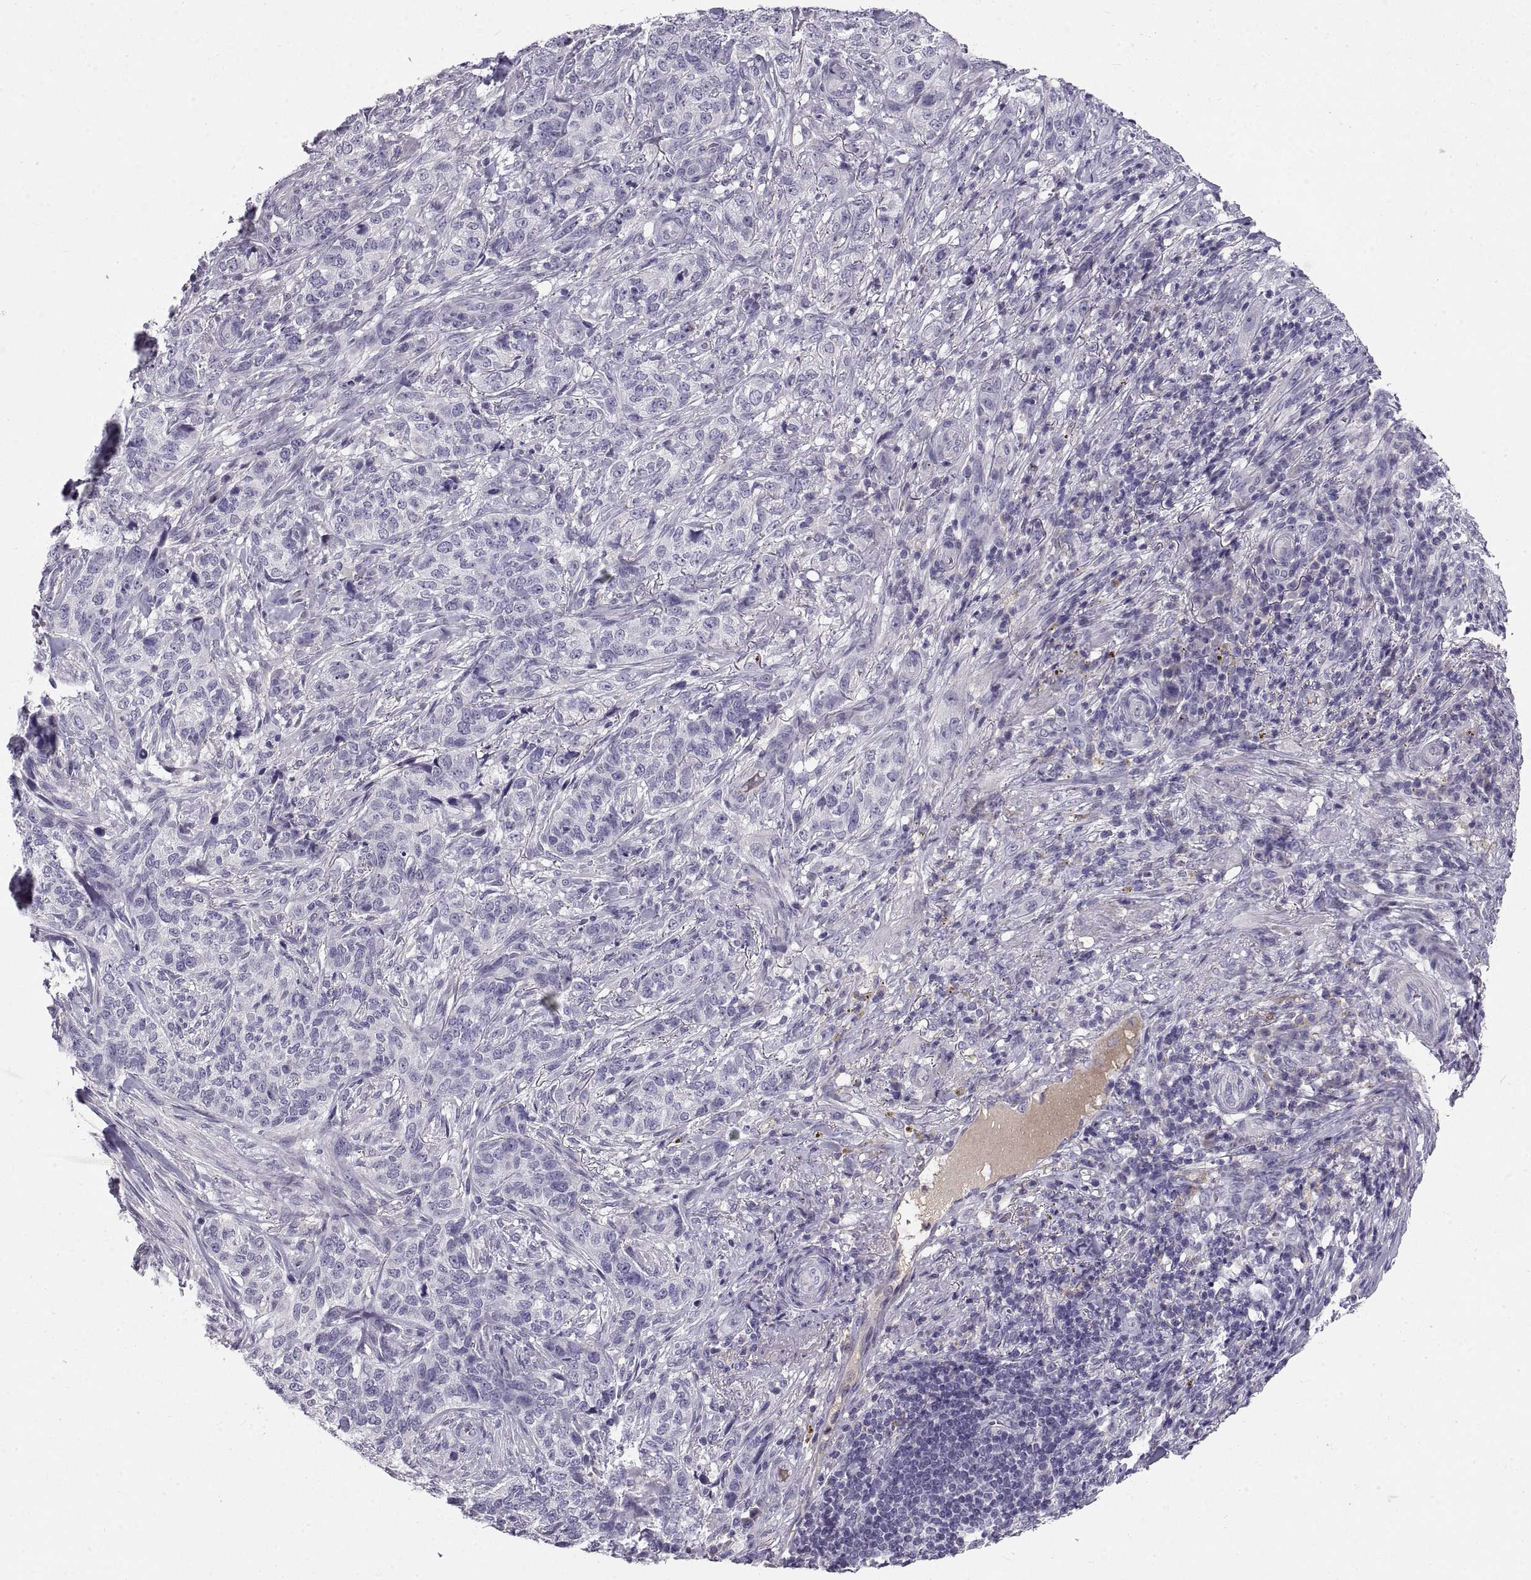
{"staining": {"intensity": "negative", "quantity": "none", "location": "none"}, "tissue": "skin cancer", "cell_type": "Tumor cells", "image_type": "cancer", "snomed": [{"axis": "morphology", "description": "Basal cell carcinoma"}, {"axis": "topography", "description": "Skin"}], "caption": "A micrograph of skin basal cell carcinoma stained for a protein shows no brown staining in tumor cells.", "gene": "ADAM32", "patient": {"sex": "female", "age": 69}}